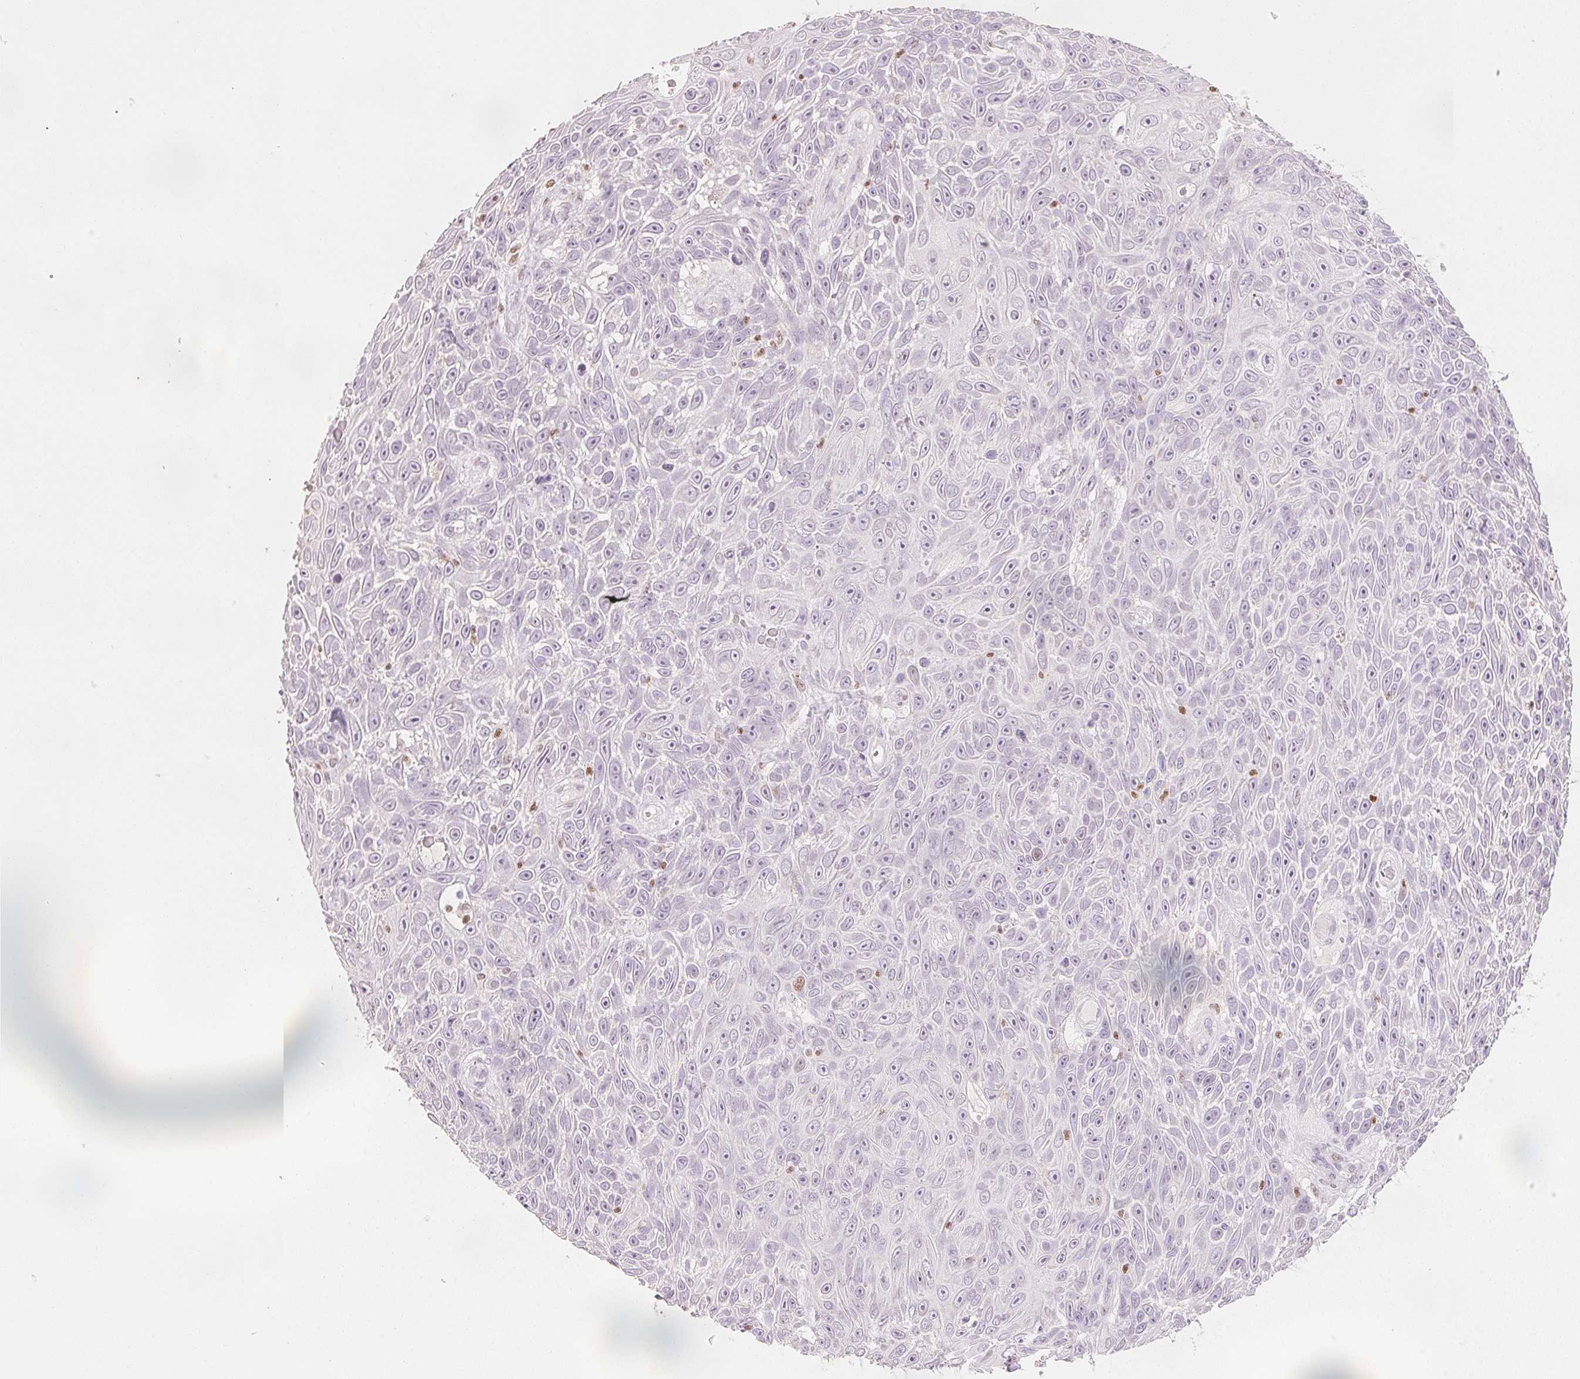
{"staining": {"intensity": "negative", "quantity": "none", "location": "none"}, "tissue": "skin cancer", "cell_type": "Tumor cells", "image_type": "cancer", "snomed": [{"axis": "morphology", "description": "Squamous cell carcinoma, NOS"}, {"axis": "topography", "description": "Skin"}], "caption": "DAB immunohistochemical staining of skin cancer (squamous cell carcinoma) demonstrates no significant staining in tumor cells.", "gene": "RUNX2", "patient": {"sex": "male", "age": 82}}